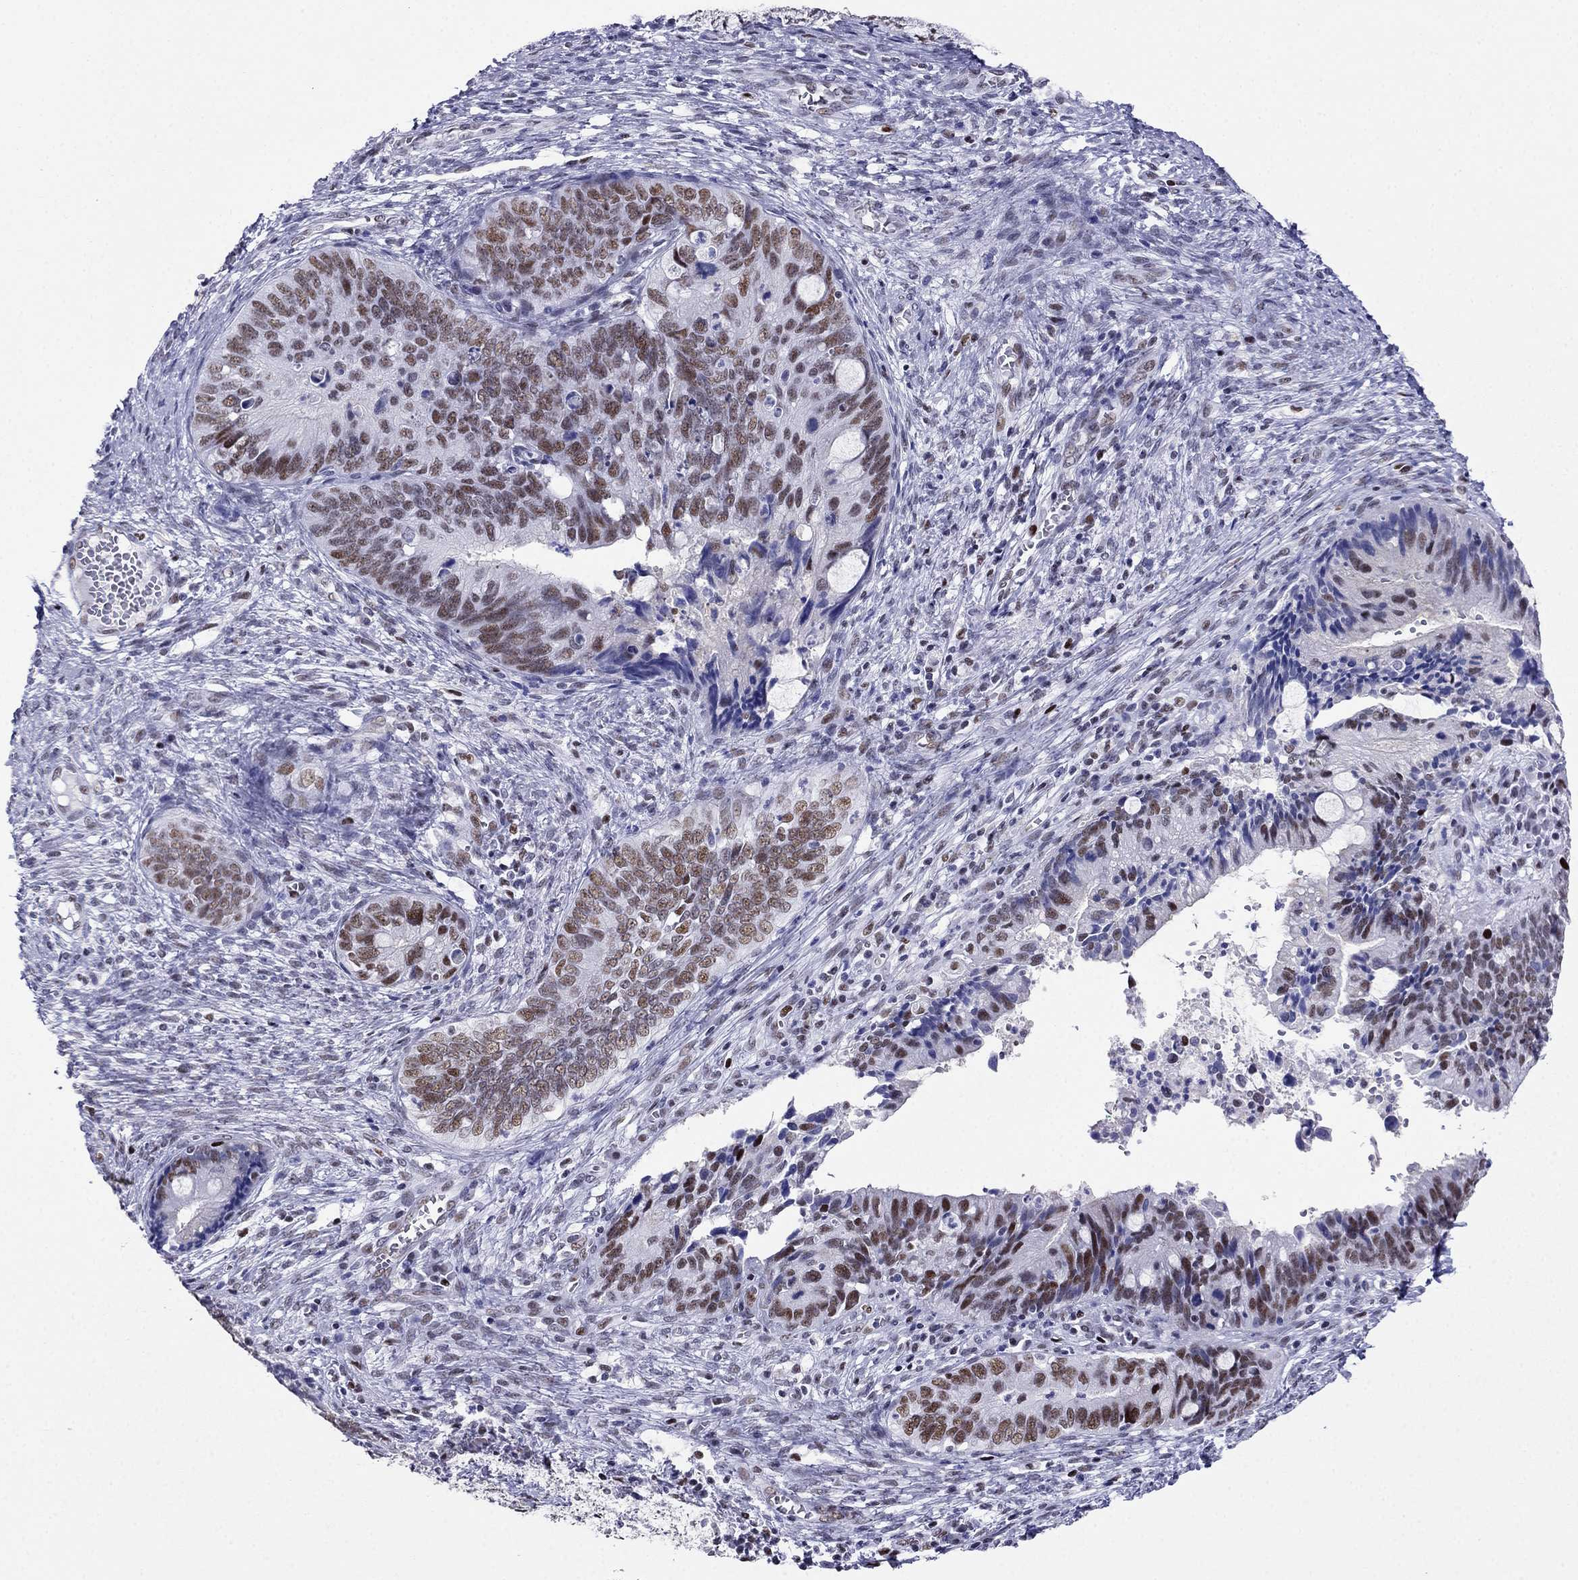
{"staining": {"intensity": "moderate", "quantity": "25%-75%", "location": "nuclear"}, "tissue": "cervical cancer", "cell_type": "Tumor cells", "image_type": "cancer", "snomed": [{"axis": "morphology", "description": "Adenocarcinoma, NOS"}, {"axis": "topography", "description": "Cervix"}], "caption": "Immunohistochemistry (DAB (3,3'-diaminobenzidine)) staining of cervical adenocarcinoma demonstrates moderate nuclear protein expression in approximately 25%-75% of tumor cells. Using DAB (3,3'-diaminobenzidine) (brown) and hematoxylin (blue) stains, captured at high magnification using brightfield microscopy.", "gene": "PPM1G", "patient": {"sex": "female", "age": 42}}